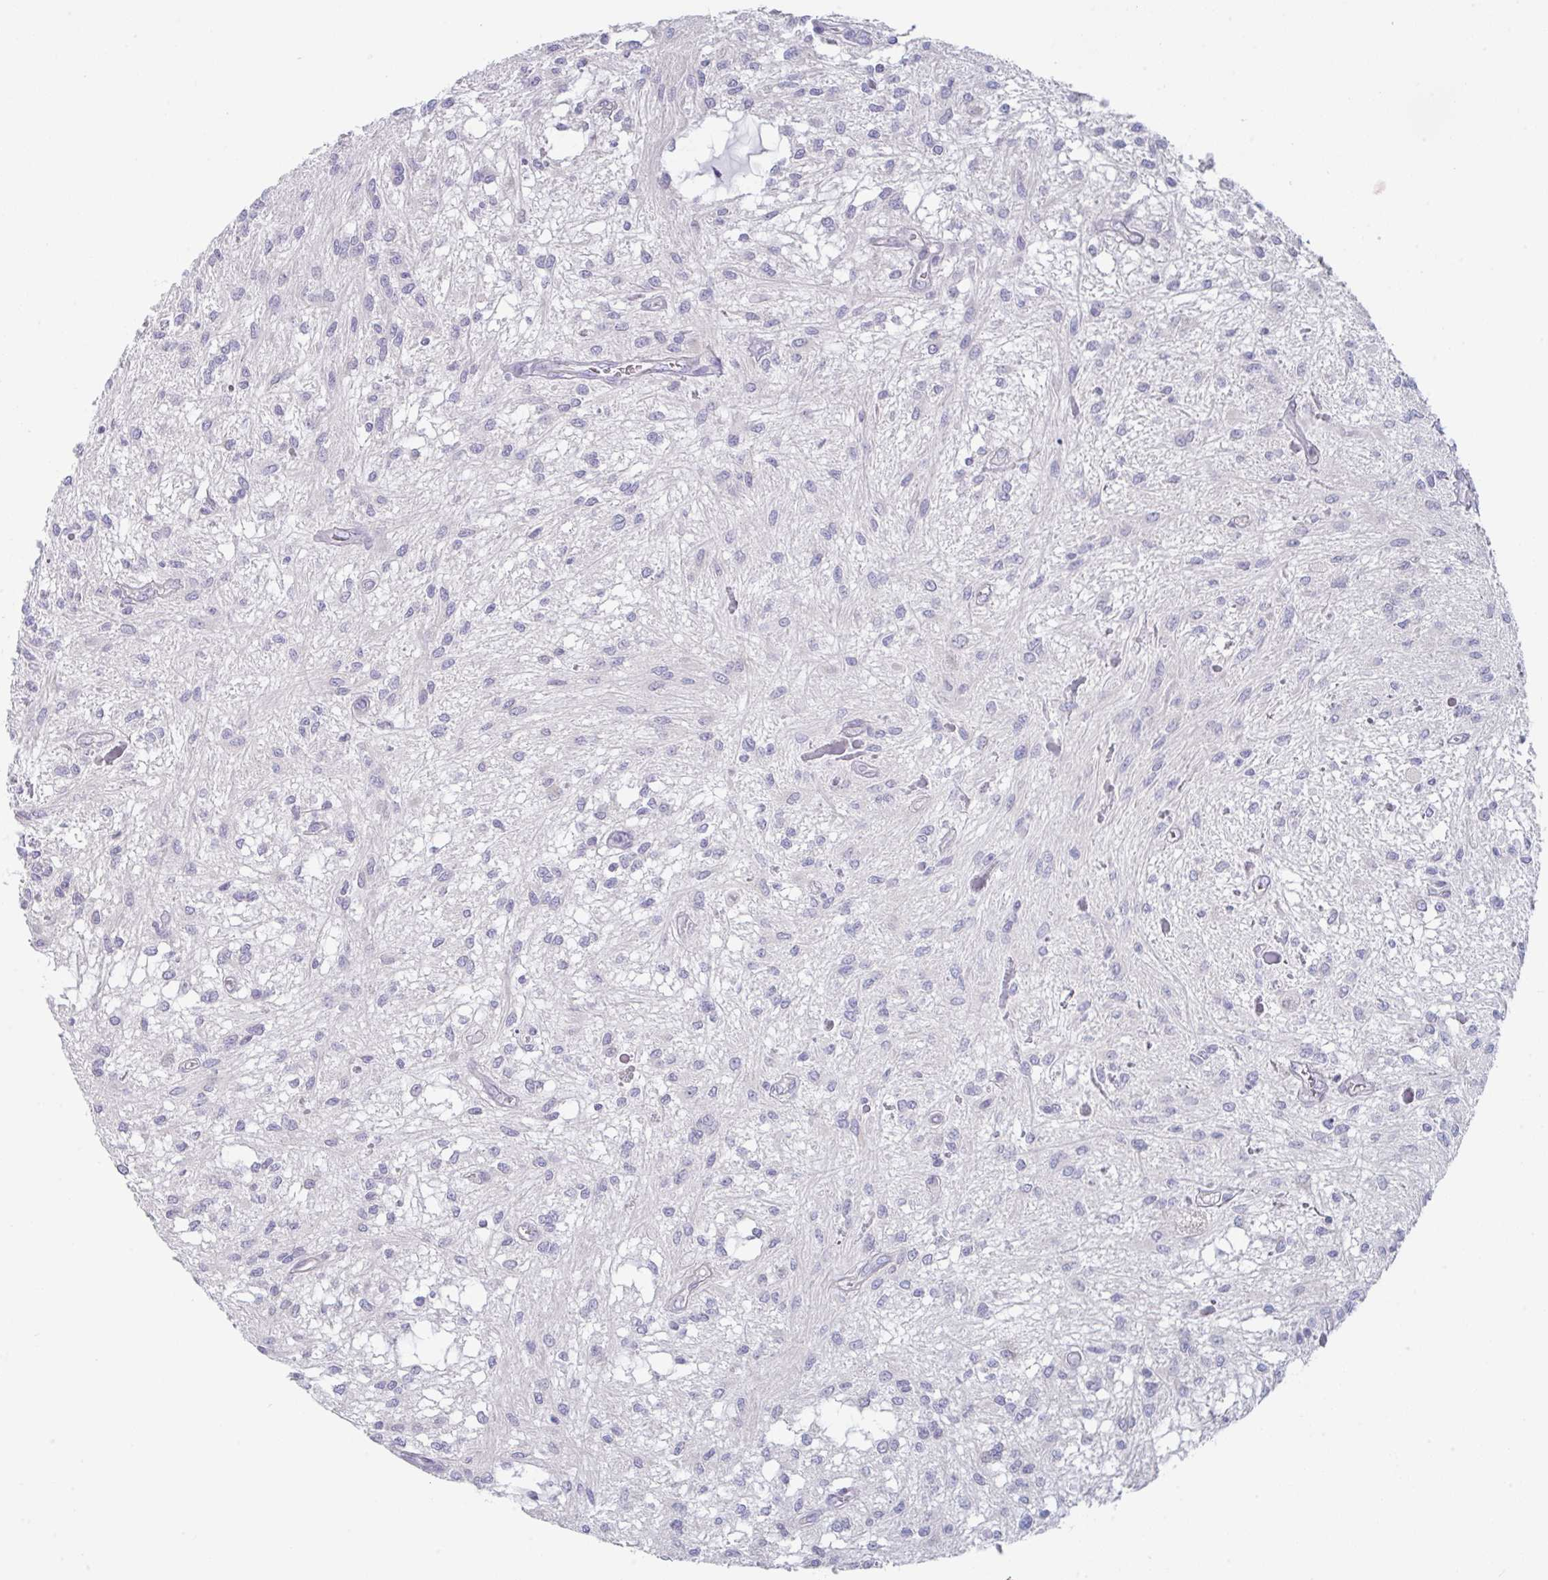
{"staining": {"intensity": "negative", "quantity": "none", "location": "none"}, "tissue": "glioma", "cell_type": "Tumor cells", "image_type": "cancer", "snomed": [{"axis": "morphology", "description": "Glioma, malignant, Low grade"}, {"axis": "topography", "description": "Cerebellum"}], "caption": "Glioma was stained to show a protein in brown. There is no significant staining in tumor cells.", "gene": "PTPRD", "patient": {"sex": "female", "age": 14}}